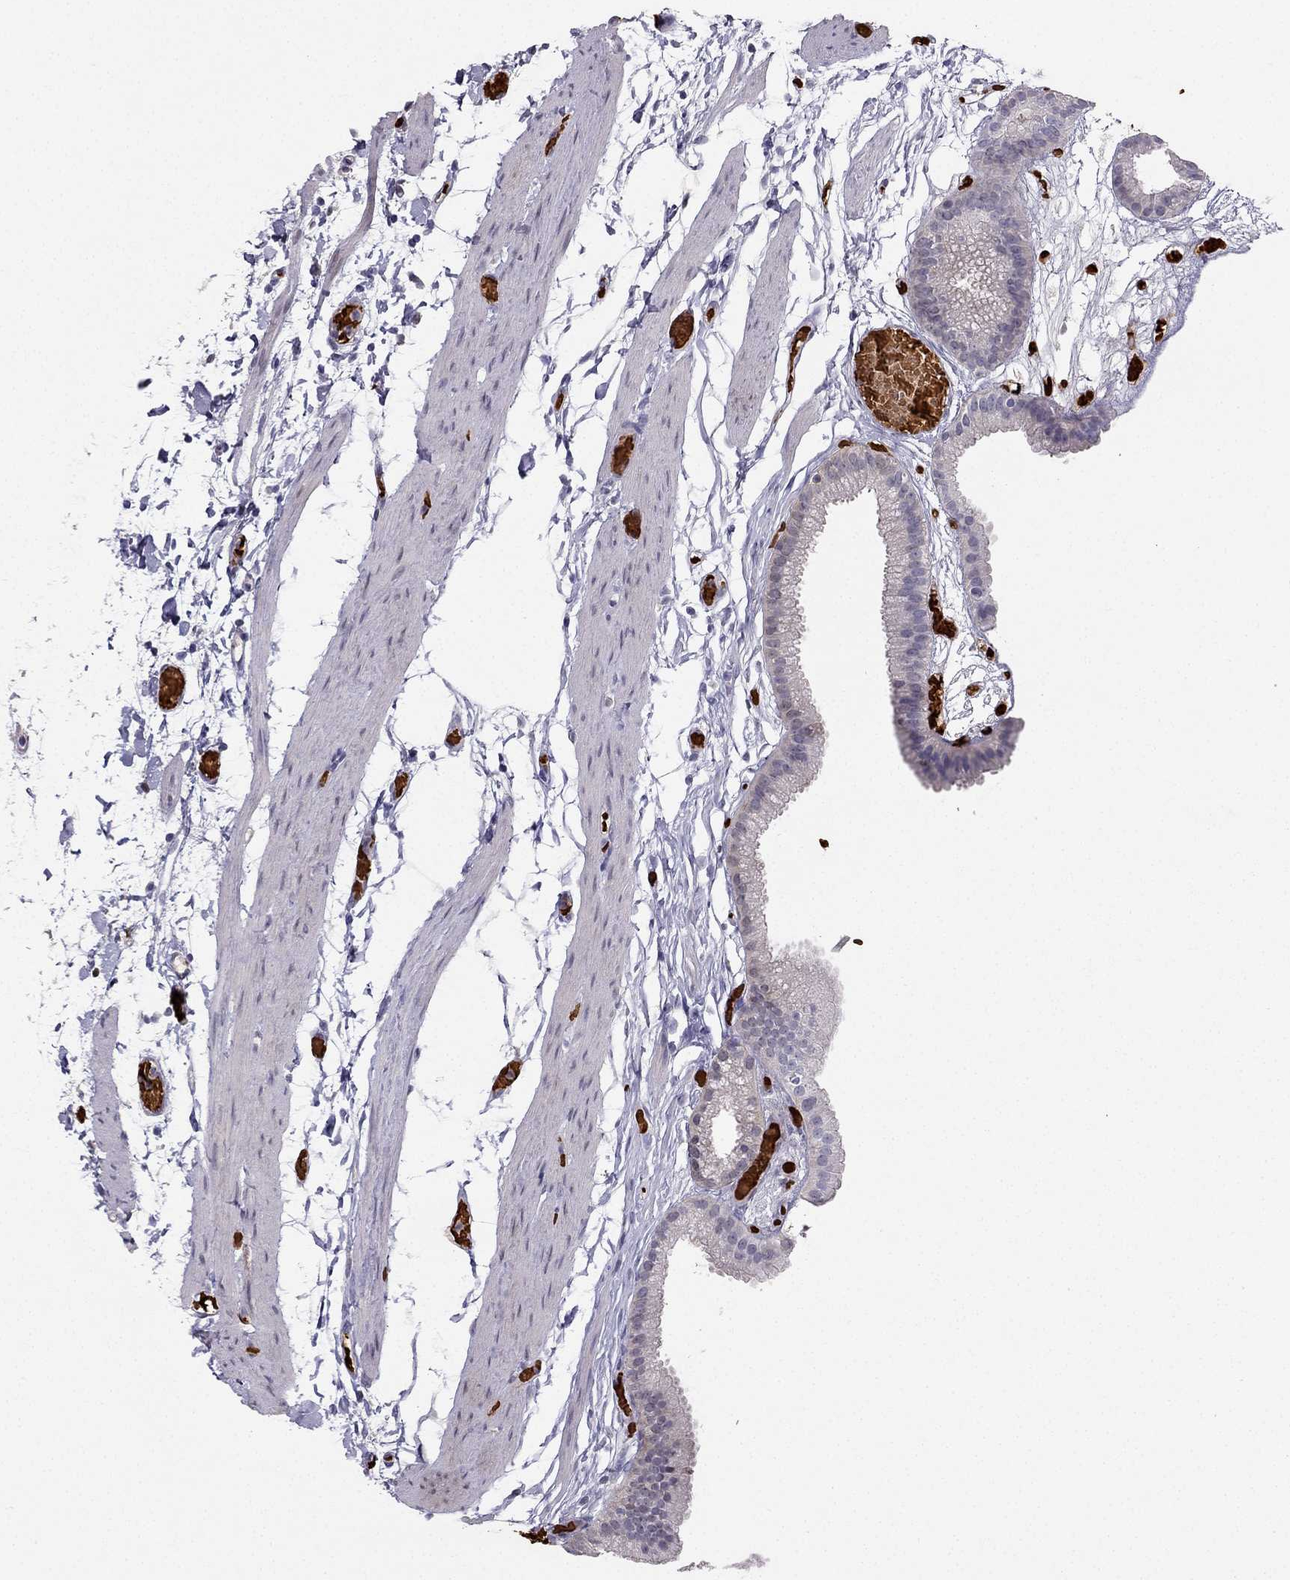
{"staining": {"intensity": "moderate", "quantity": "<25%", "location": "cytoplasmic/membranous"}, "tissue": "gallbladder", "cell_type": "Glandular cells", "image_type": "normal", "snomed": [{"axis": "morphology", "description": "Normal tissue, NOS"}, {"axis": "topography", "description": "Gallbladder"}], "caption": "Immunohistochemistry image of unremarkable gallbladder stained for a protein (brown), which exhibits low levels of moderate cytoplasmic/membranous positivity in about <25% of glandular cells.", "gene": "RSPH14", "patient": {"sex": "female", "age": 45}}